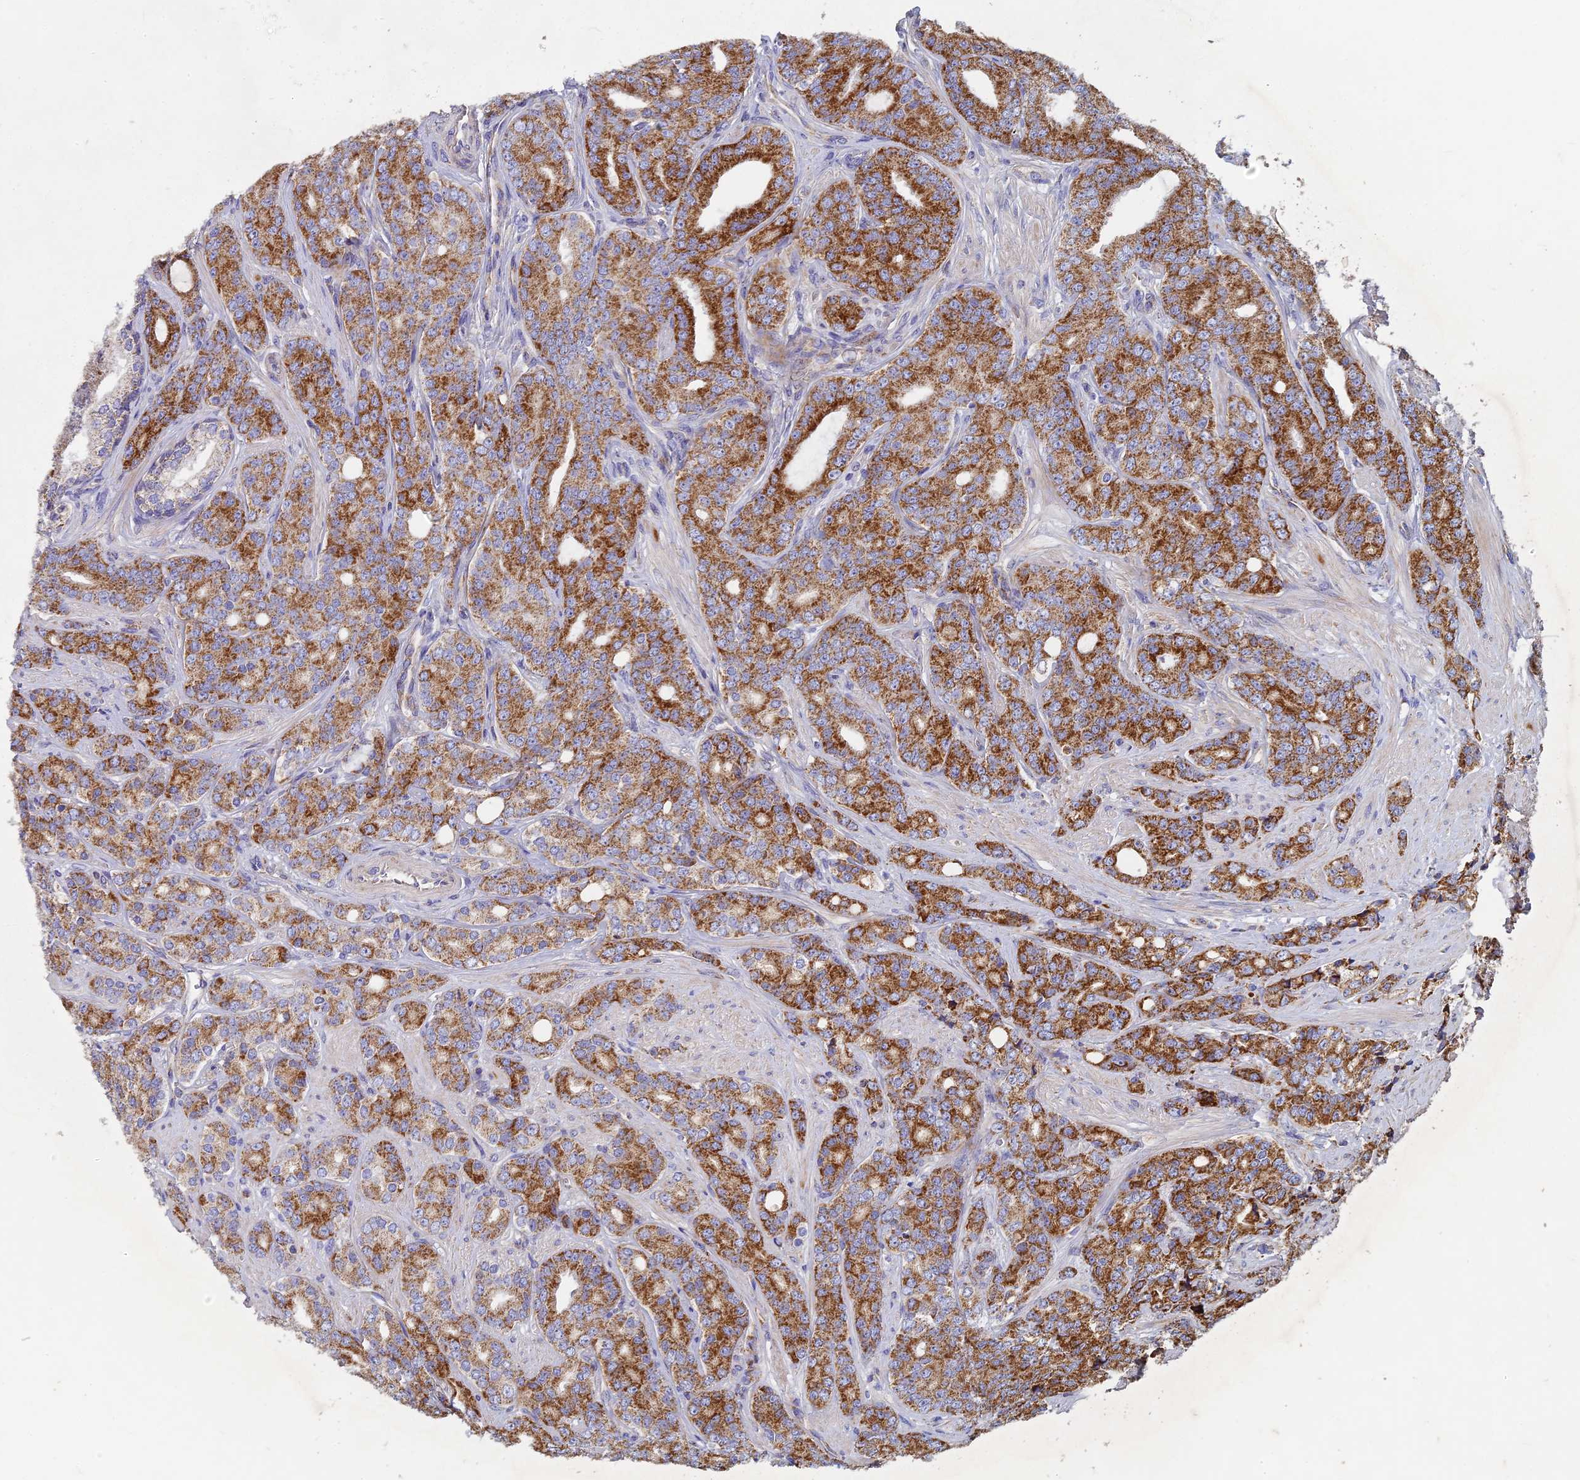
{"staining": {"intensity": "strong", "quantity": ">75%", "location": "cytoplasmic/membranous"}, "tissue": "prostate cancer", "cell_type": "Tumor cells", "image_type": "cancer", "snomed": [{"axis": "morphology", "description": "Adenocarcinoma, High grade"}, {"axis": "topography", "description": "Prostate"}], "caption": "Strong cytoplasmic/membranous staining is appreciated in approximately >75% of tumor cells in prostate cancer. (Brightfield microscopy of DAB IHC at high magnification).", "gene": "MRPS9", "patient": {"sex": "male", "age": 62}}